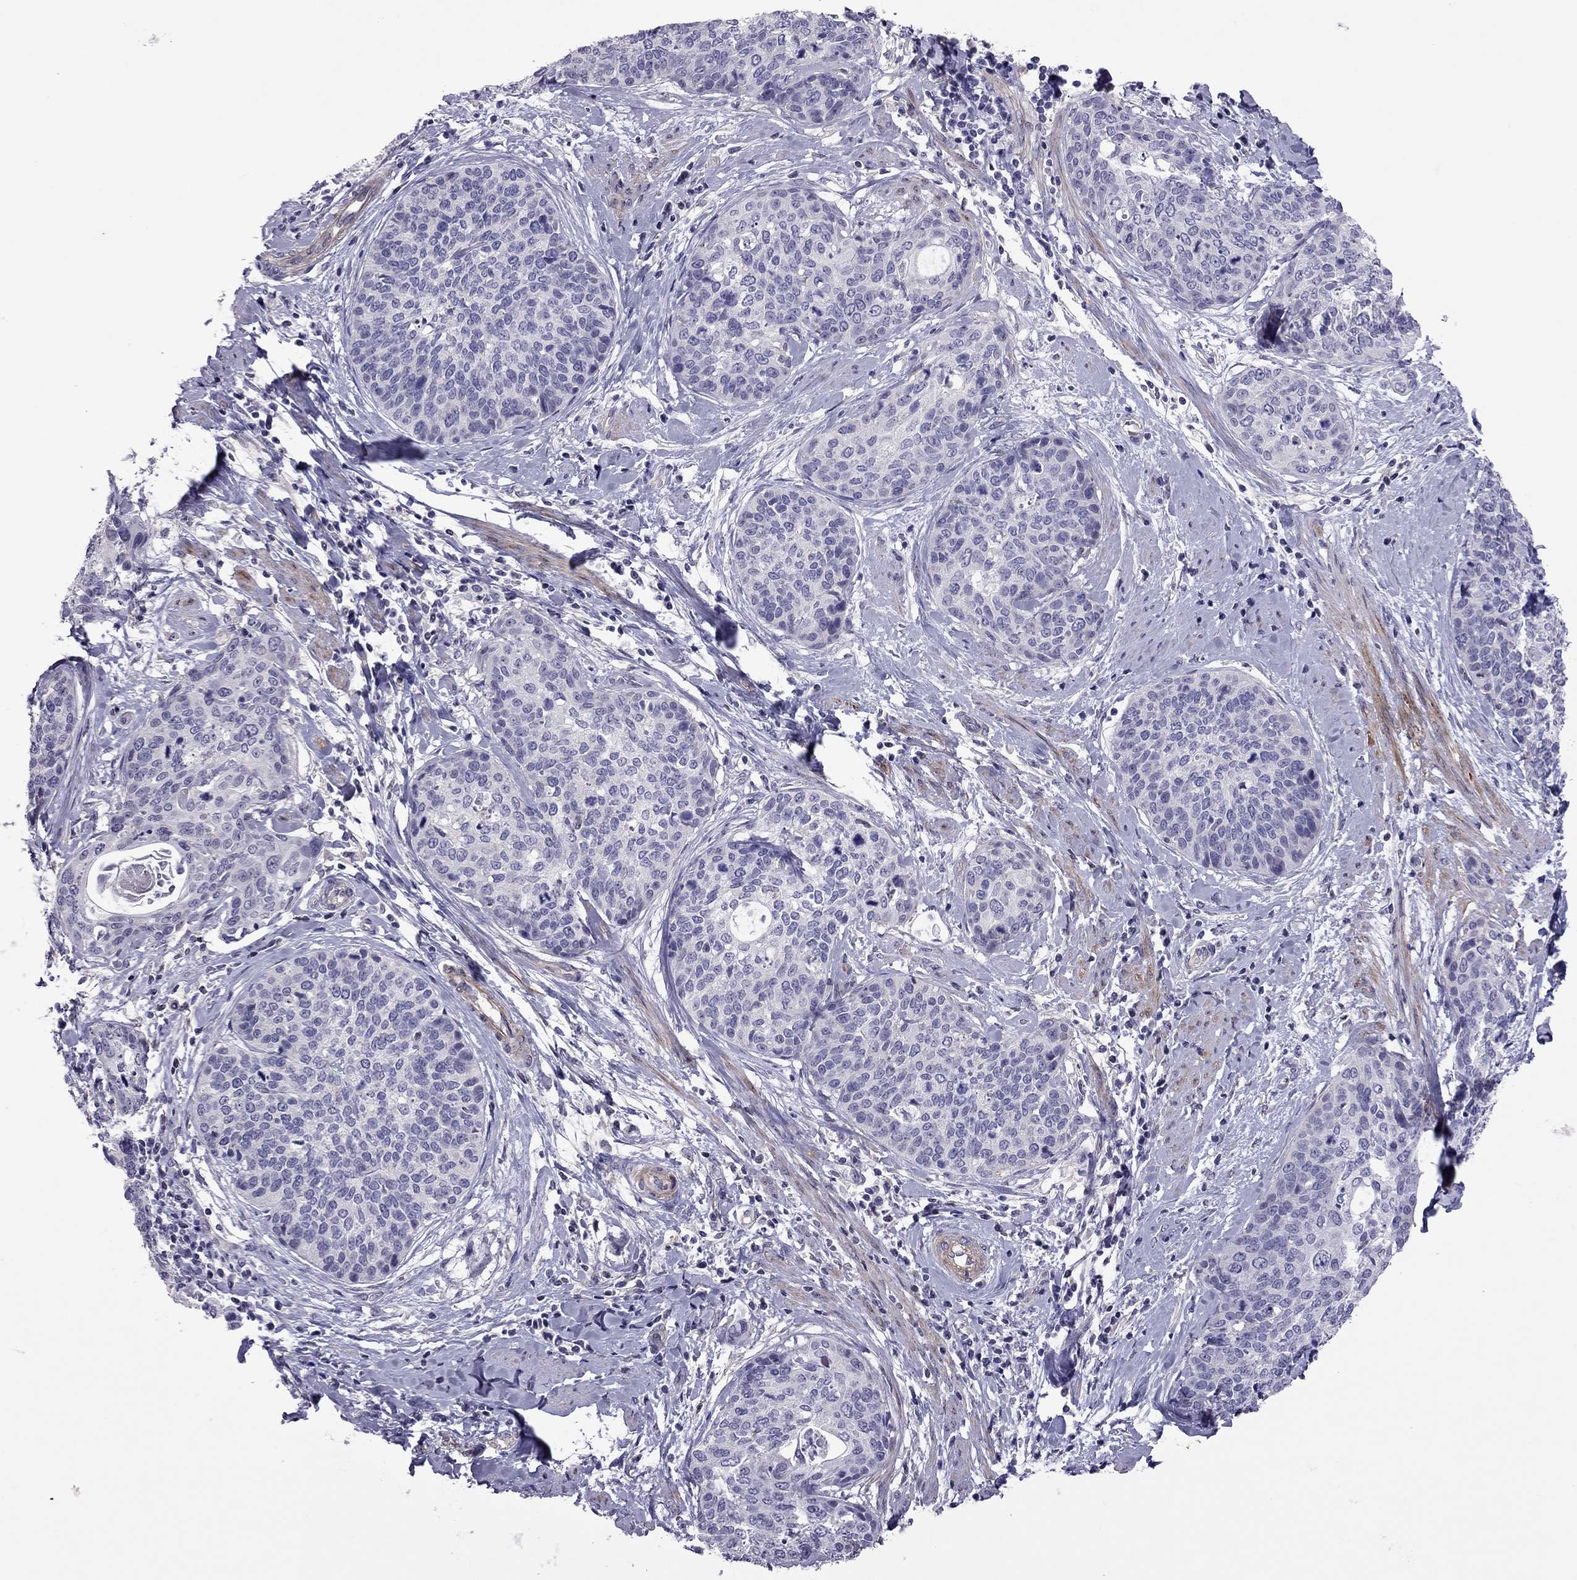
{"staining": {"intensity": "negative", "quantity": "none", "location": "none"}, "tissue": "cervical cancer", "cell_type": "Tumor cells", "image_type": "cancer", "snomed": [{"axis": "morphology", "description": "Squamous cell carcinoma, NOS"}, {"axis": "topography", "description": "Cervix"}], "caption": "Human squamous cell carcinoma (cervical) stained for a protein using immunohistochemistry (IHC) shows no expression in tumor cells.", "gene": "SLC16A8", "patient": {"sex": "female", "age": 69}}